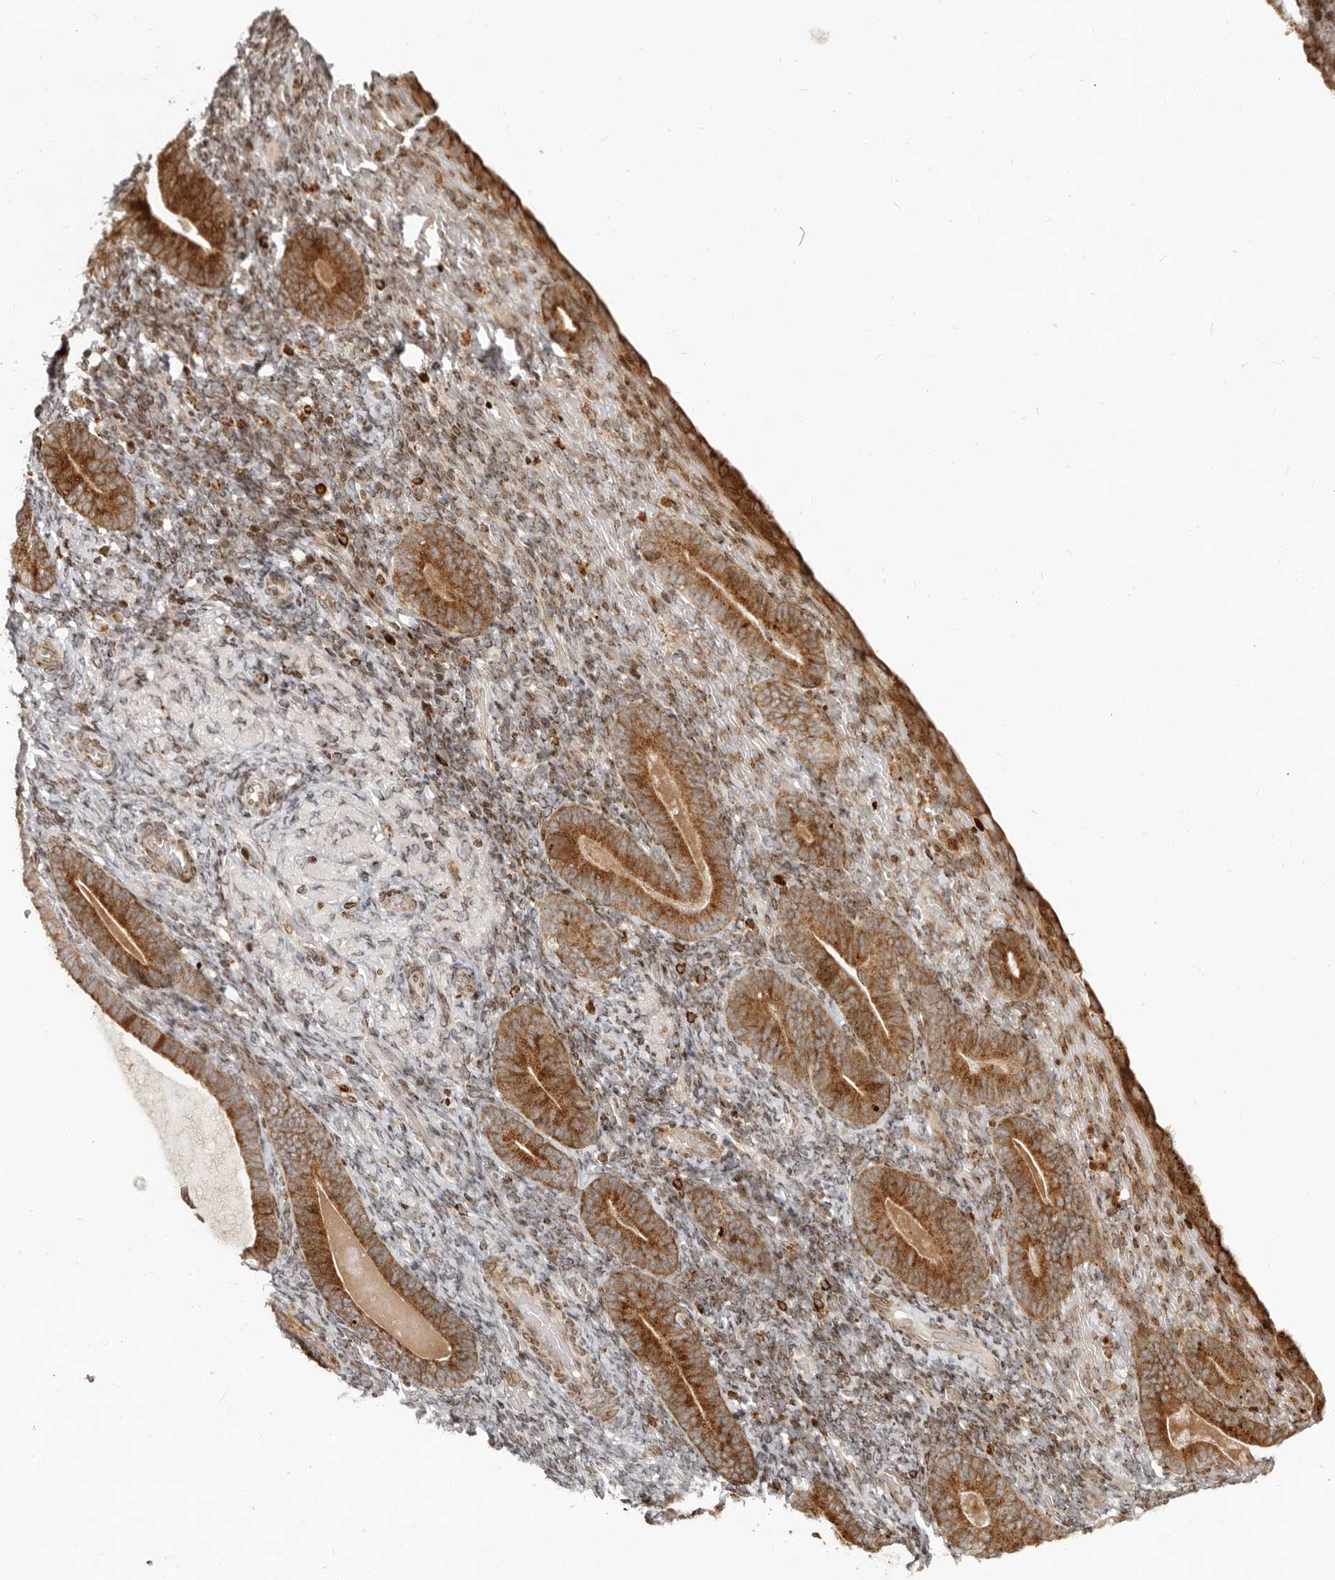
{"staining": {"intensity": "moderate", "quantity": ">75%", "location": "cytoplasmic/membranous,nuclear"}, "tissue": "endometrium", "cell_type": "Cells in endometrial stroma", "image_type": "normal", "snomed": [{"axis": "morphology", "description": "Normal tissue, NOS"}, {"axis": "topography", "description": "Endometrium"}], "caption": "DAB (3,3'-diaminobenzidine) immunohistochemical staining of benign endometrium demonstrates moderate cytoplasmic/membranous,nuclear protein positivity in about >75% of cells in endometrial stroma.", "gene": "TRIM4", "patient": {"sex": "female", "age": 51}}